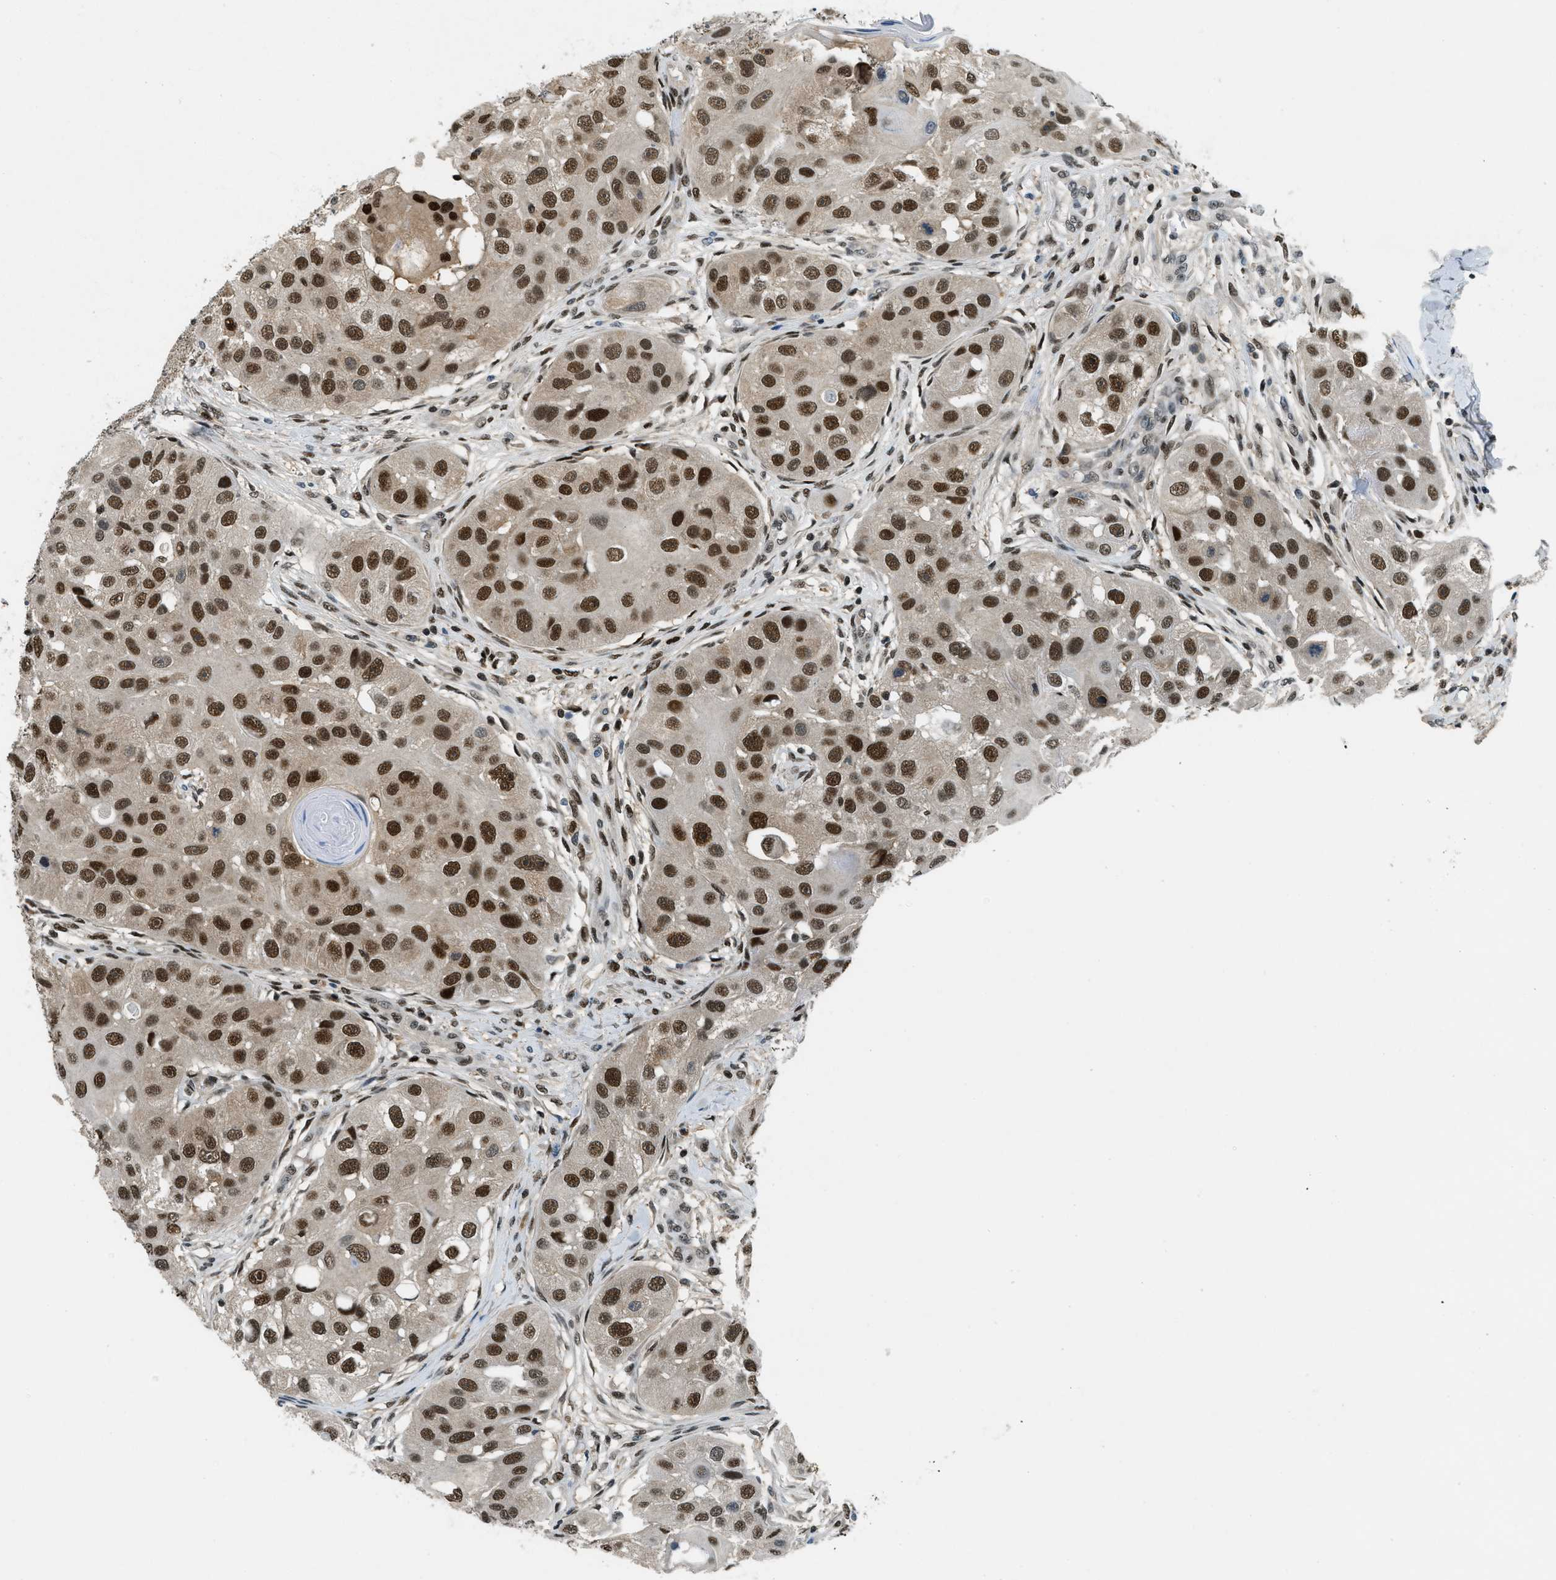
{"staining": {"intensity": "strong", "quantity": ">75%", "location": "nuclear"}, "tissue": "head and neck cancer", "cell_type": "Tumor cells", "image_type": "cancer", "snomed": [{"axis": "morphology", "description": "Normal tissue, NOS"}, {"axis": "morphology", "description": "Squamous cell carcinoma, NOS"}, {"axis": "topography", "description": "Skeletal muscle"}, {"axis": "topography", "description": "Head-Neck"}], "caption": "This is an image of immunohistochemistry (IHC) staining of head and neck cancer (squamous cell carcinoma), which shows strong positivity in the nuclear of tumor cells.", "gene": "OGFR", "patient": {"sex": "male", "age": 51}}